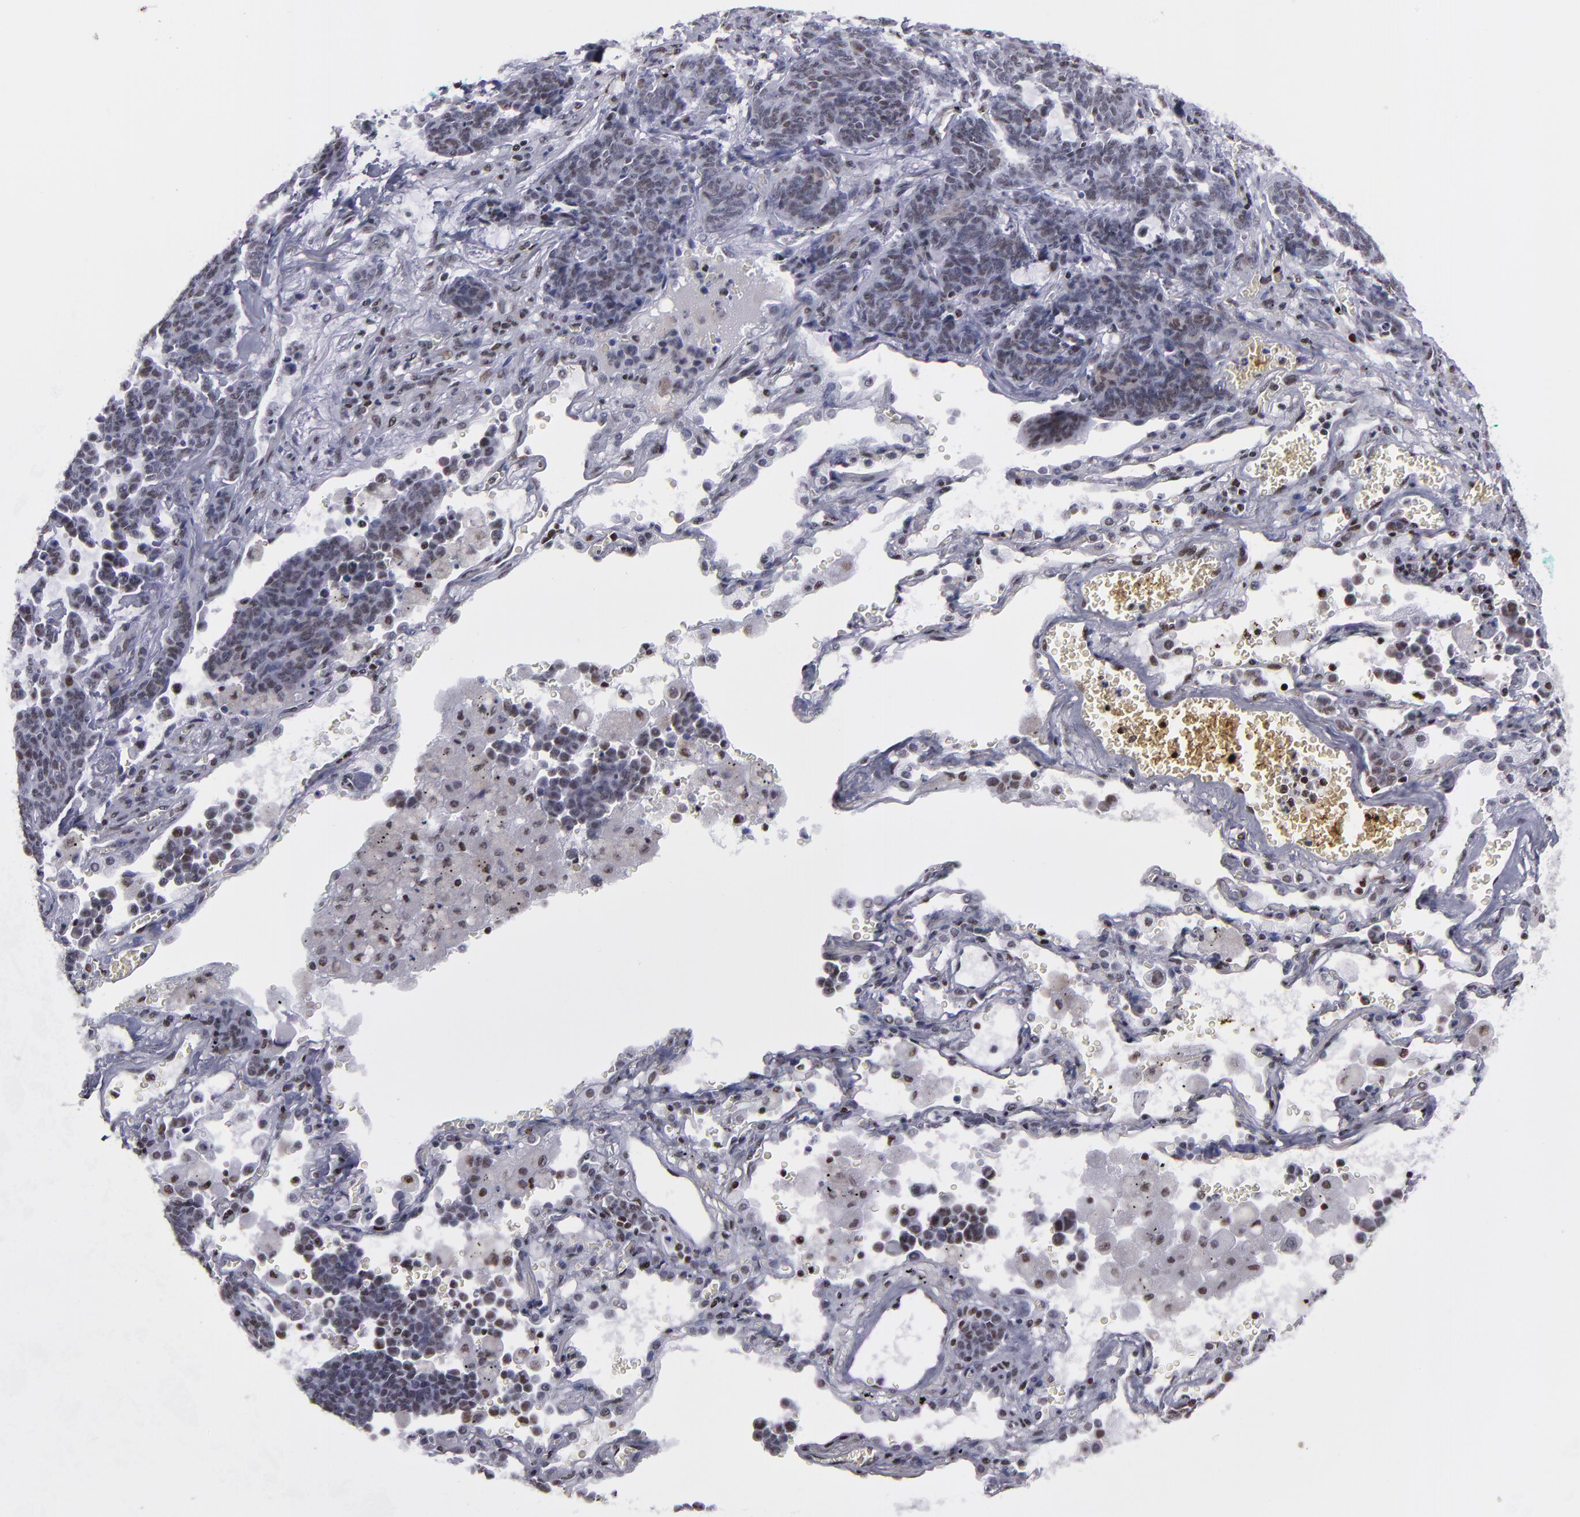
{"staining": {"intensity": "weak", "quantity": "25%-75%", "location": "nuclear"}, "tissue": "lung cancer", "cell_type": "Tumor cells", "image_type": "cancer", "snomed": [{"axis": "morphology", "description": "Neoplasm, malignant, NOS"}, {"axis": "topography", "description": "Lung"}], "caption": "High-power microscopy captured an immunohistochemistry image of lung neoplasm (malignant), revealing weak nuclear staining in about 25%-75% of tumor cells.", "gene": "TERF2", "patient": {"sex": "female", "age": 58}}